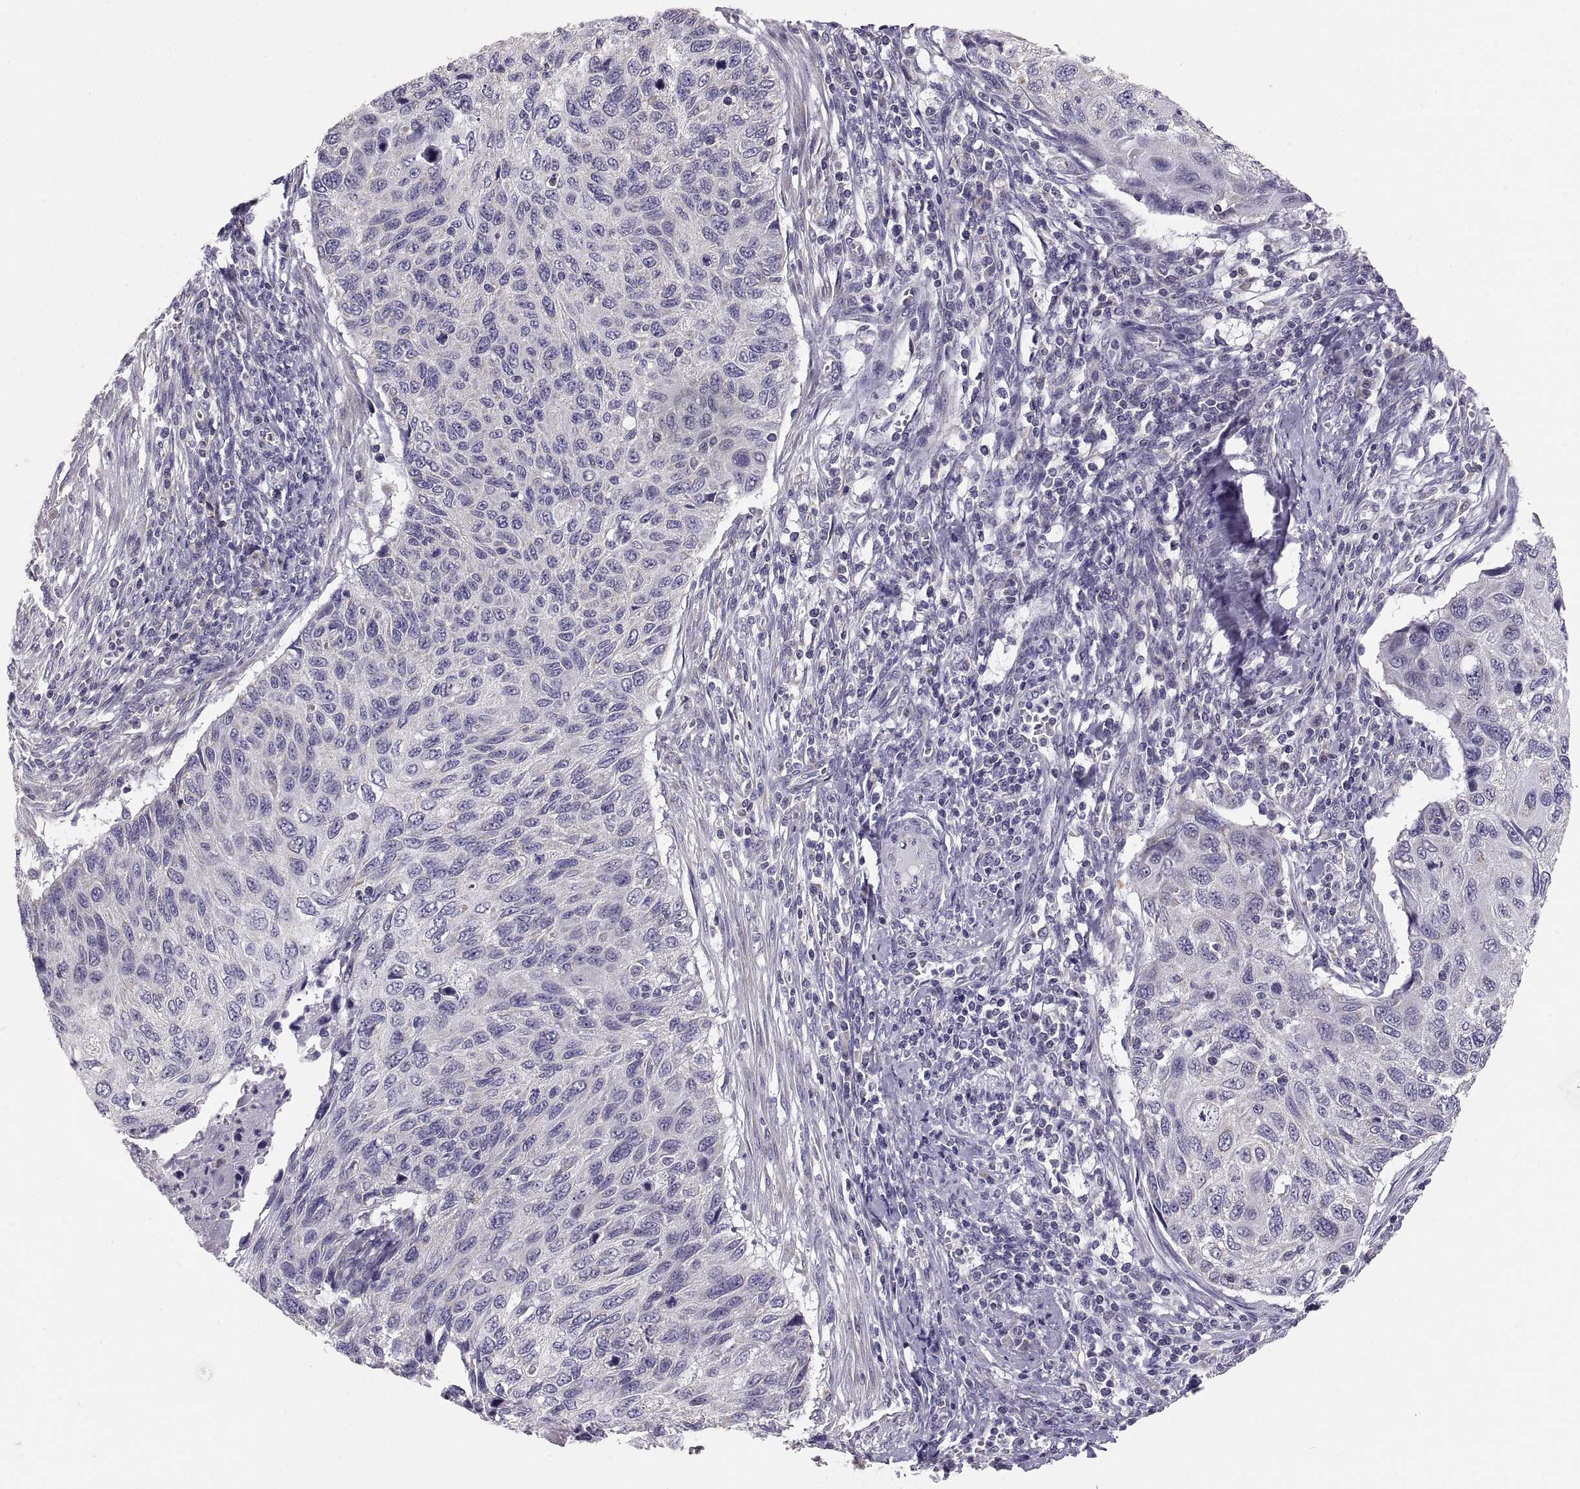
{"staining": {"intensity": "negative", "quantity": "none", "location": "none"}, "tissue": "cervical cancer", "cell_type": "Tumor cells", "image_type": "cancer", "snomed": [{"axis": "morphology", "description": "Squamous cell carcinoma, NOS"}, {"axis": "topography", "description": "Cervix"}], "caption": "Immunohistochemical staining of cervical cancer (squamous cell carcinoma) shows no significant positivity in tumor cells.", "gene": "TNNC1", "patient": {"sex": "female", "age": 70}}